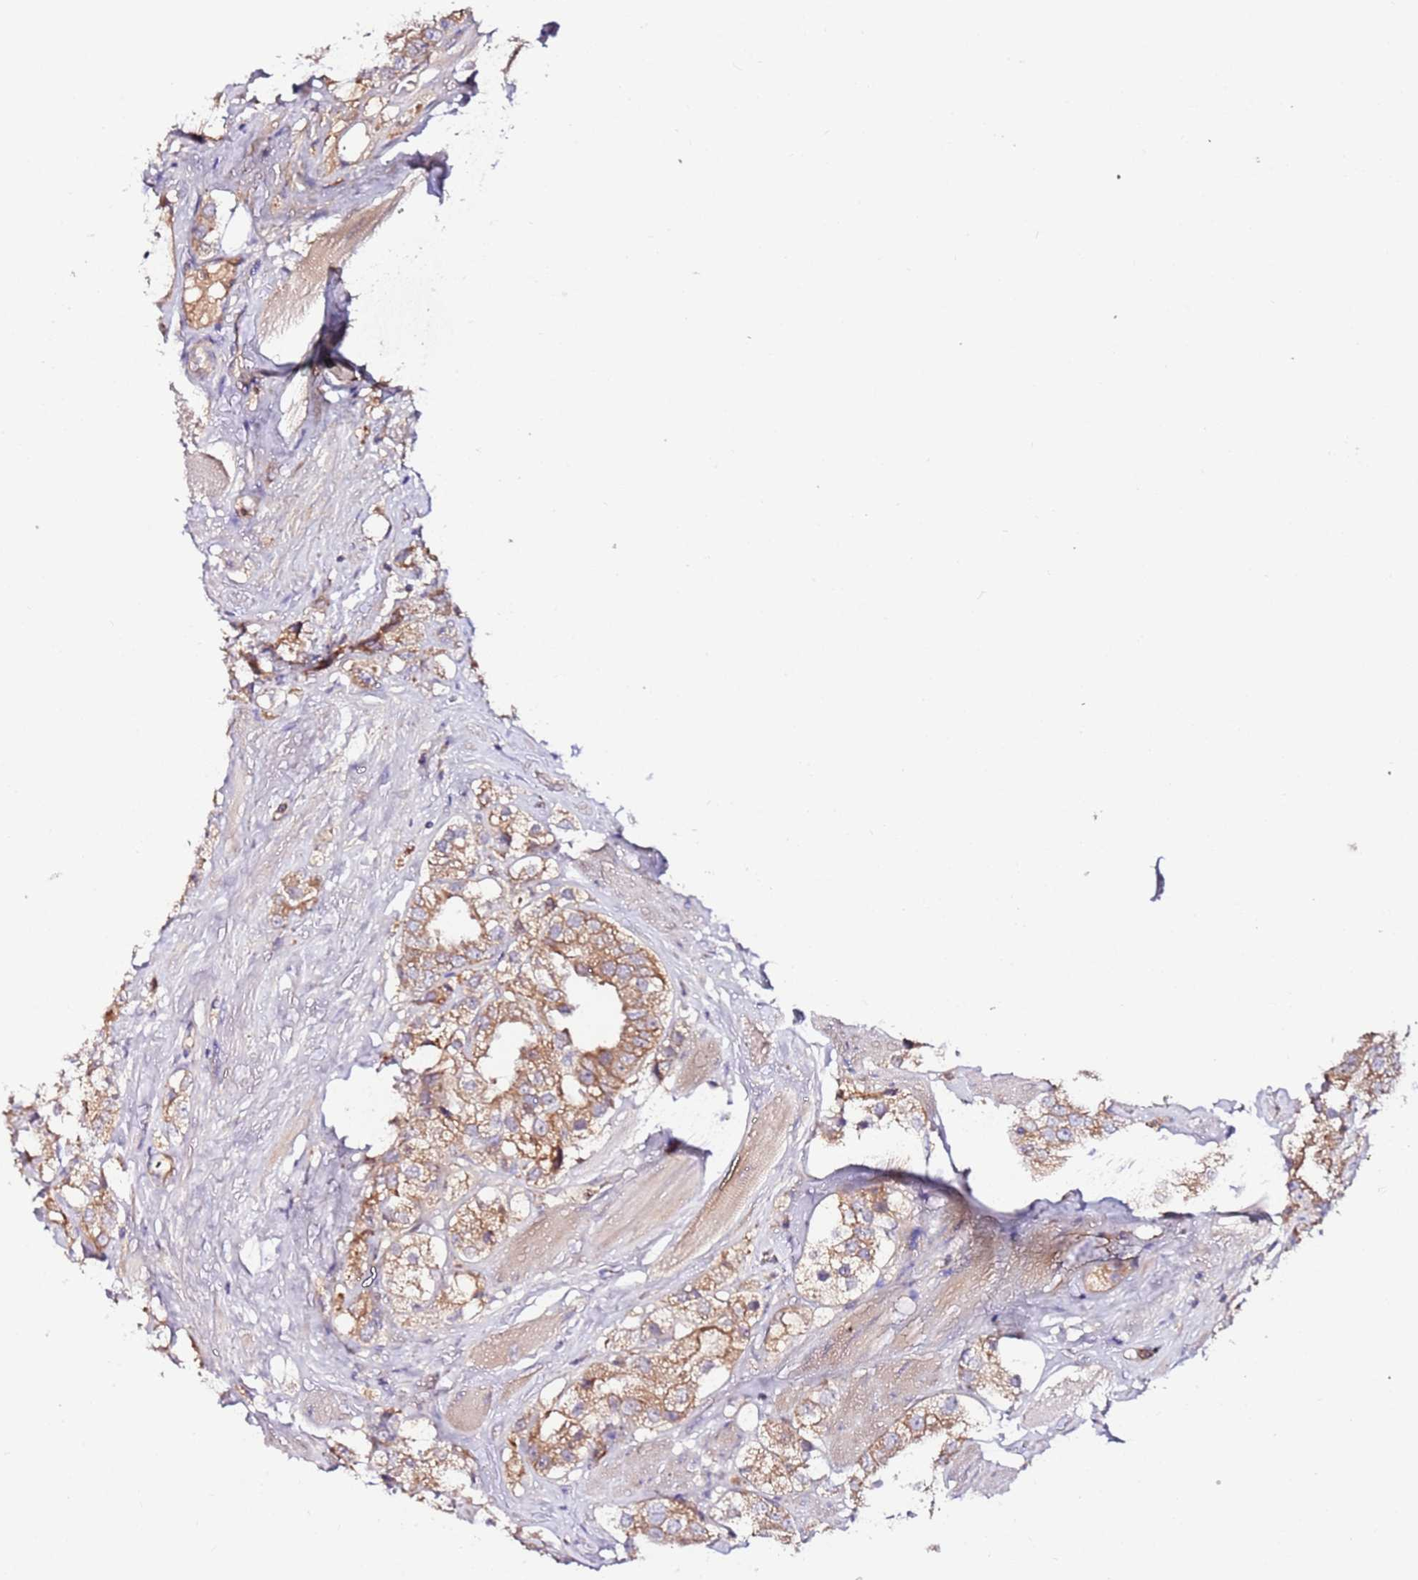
{"staining": {"intensity": "moderate", "quantity": ">75%", "location": "cytoplasmic/membranous"}, "tissue": "prostate cancer", "cell_type": "Tumor cells", "image_type": "cancer", "snomed": [{"axis": "morphology", "description": "Adenocarcinoma, NOS"}, {"axis": "topography", "description": "Prostate"}], "caption": "Immunohistochemistry image of neoplastic tissue: human adenocarcinoma (prostate) stained using immunohistochemistry exhibits medium levels of moderate protein expression localized specifically in the cytoplasmic/membranous of tumor cells, appearing as a cytoplasmic/membranous brown color.", "gene": "FLVCR1", "patient": {"sex": "male", "age": 79}}